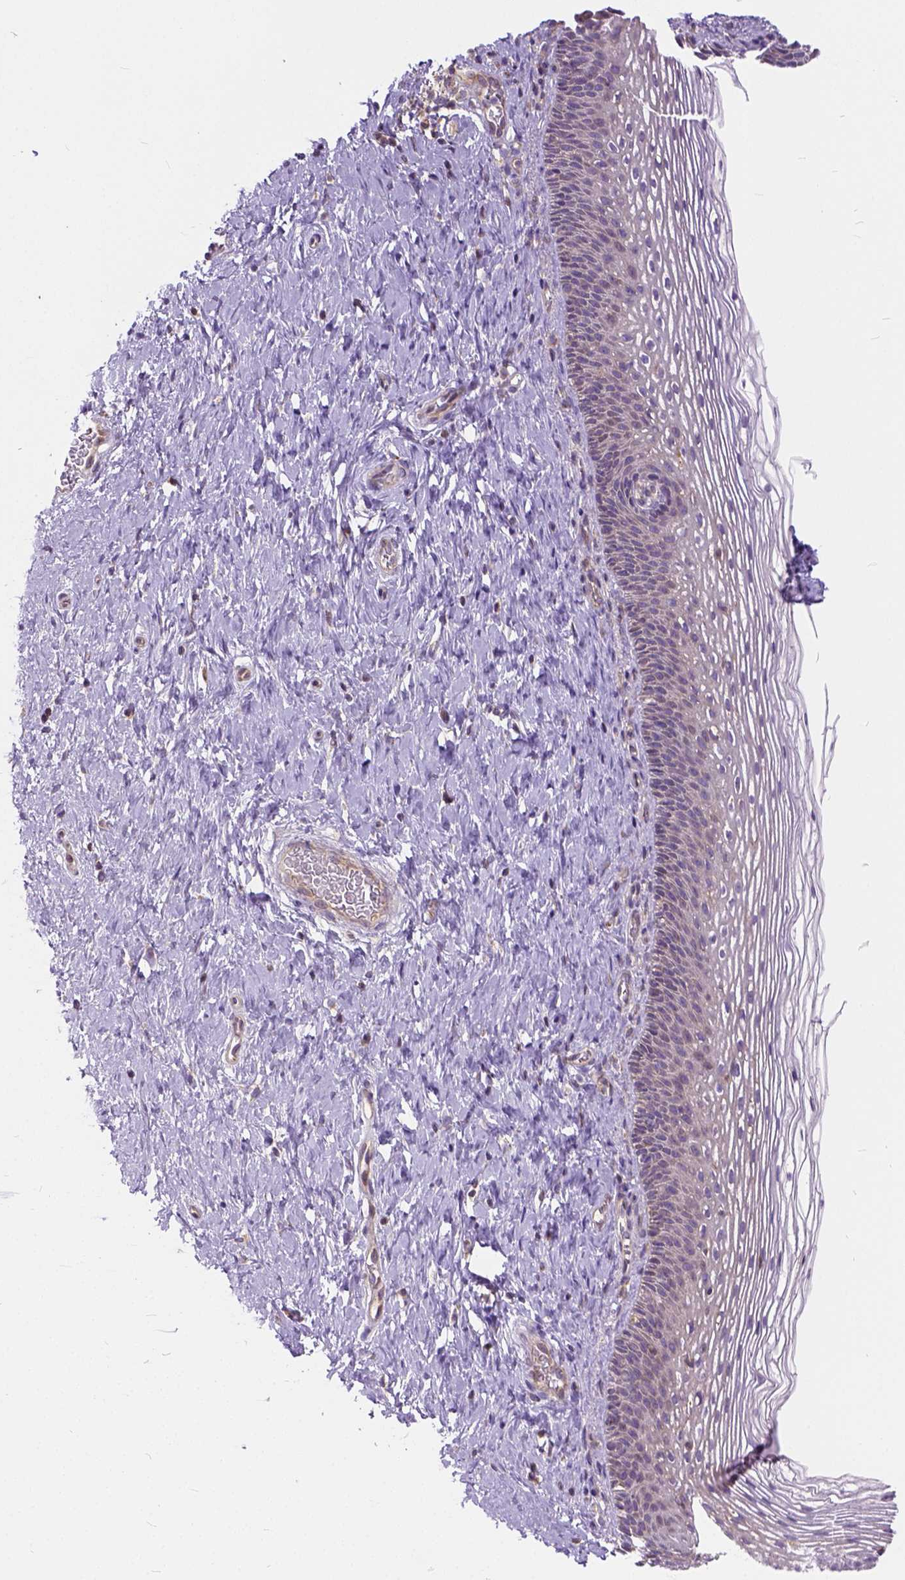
{"staining": {"intensity": "weak", "quantity": "25%-75%", "location": "cytoplasmic/membranous"}, "tissue": "cervix", "cell_type": "Glandular cells", "image_type": "normal", "snomed": [{"axis": "morphology", "description": "Normal tissue, NOS"}, {"axis": "topography", "description": "Cervix"}], "caption": "Benign cervix demonstrates weak cytoplasmic/membranous staining in about 25%-75% of glandular cells.", "gene": "CADM4", "patient": {"sex": "female", "age": 34}}